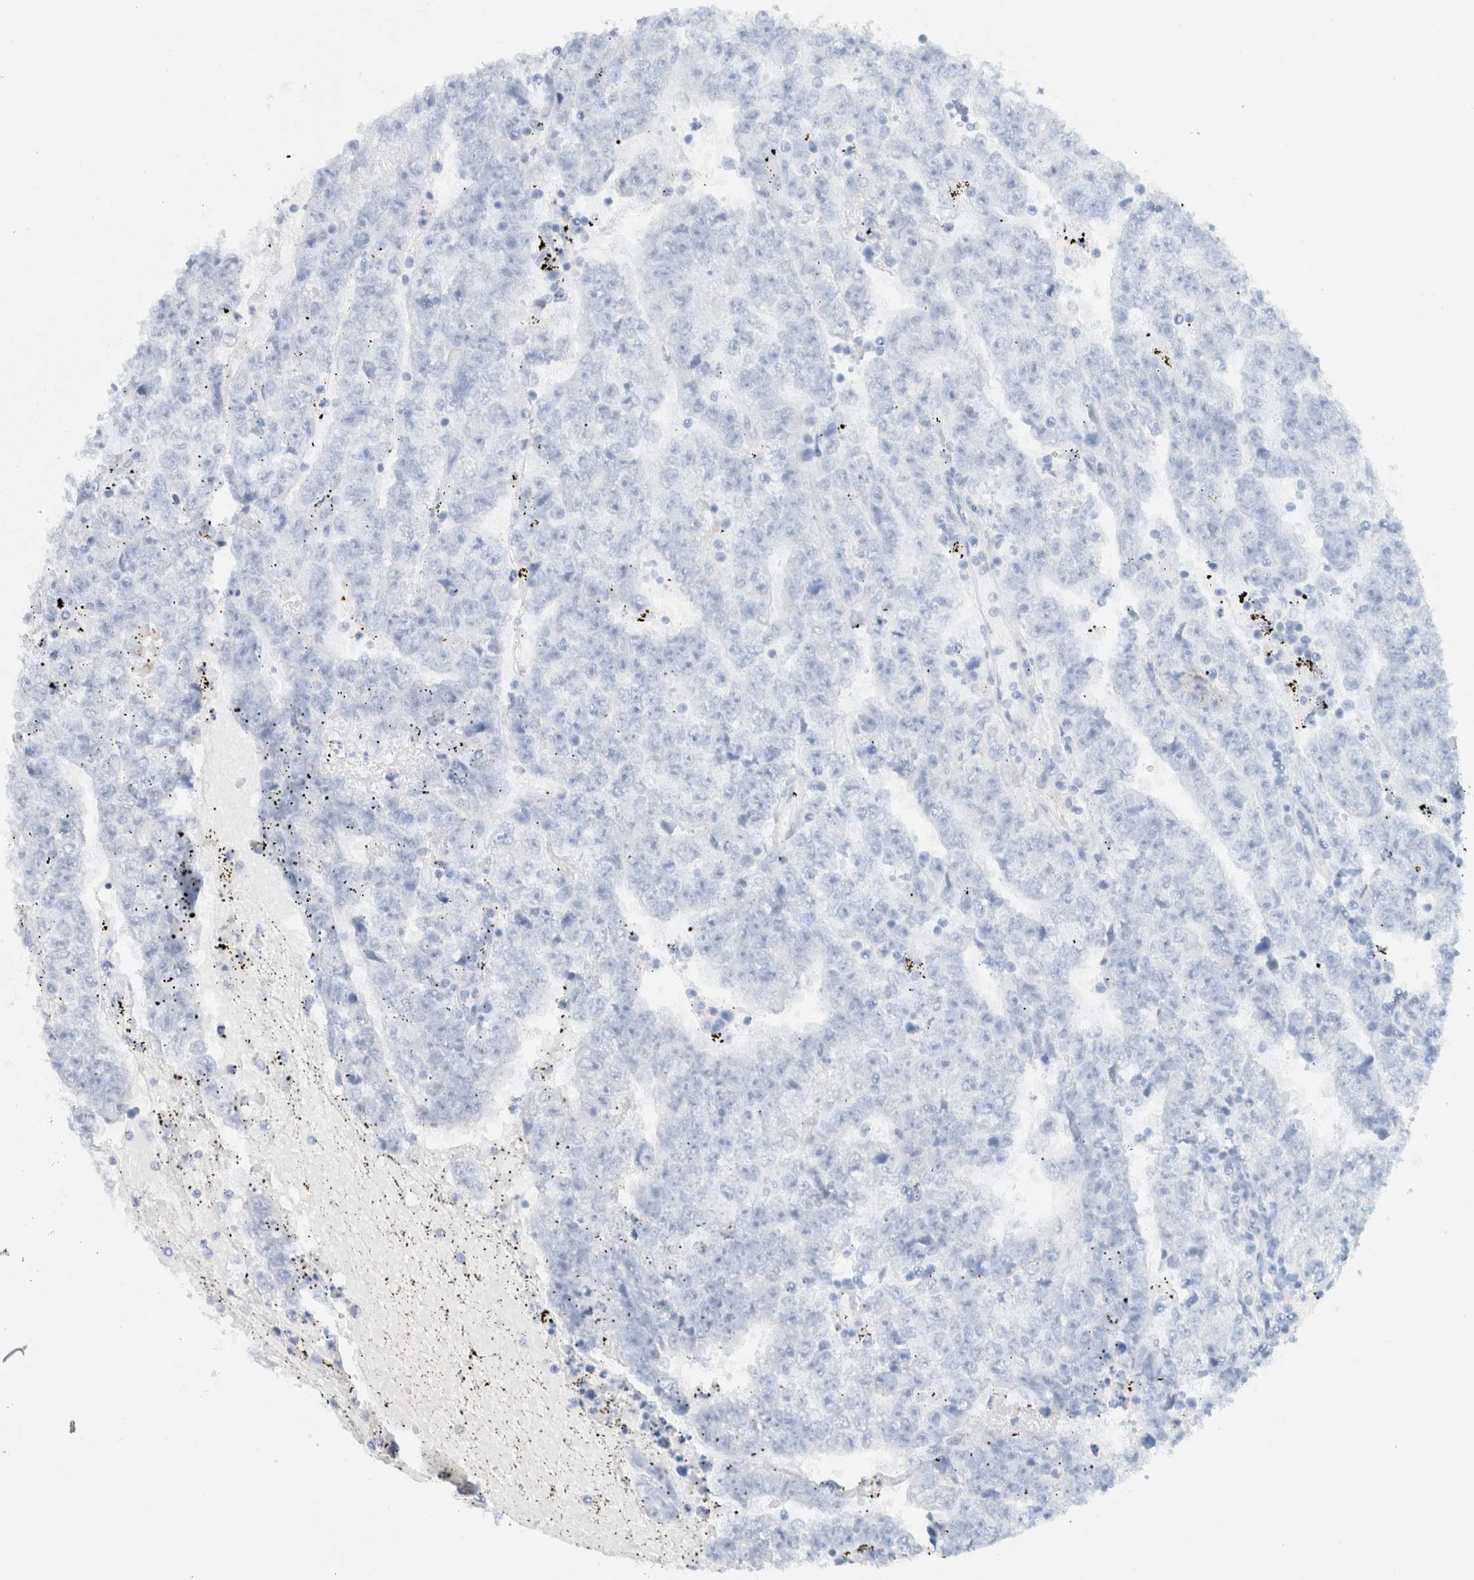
{"staining": {"intensity": "negative", "quantity": "none", "location": "none"}, "tissue": "testis cancer", "cell_type": "Tumor cells", "image_type": "cancer", "snomed": [{"axis": "morphology", "description": "Carcinoma, Embryonal, NOS"}, {"axis": "topography", "description": "Testis"}], "caption": "DAB immunohistochemical staining of human testis cancer (embryonal carcinoma) reveals no significant expression in tumor cells.", "gene": "SDR16C5", "patient": {"sex": "male", "age": 25}}